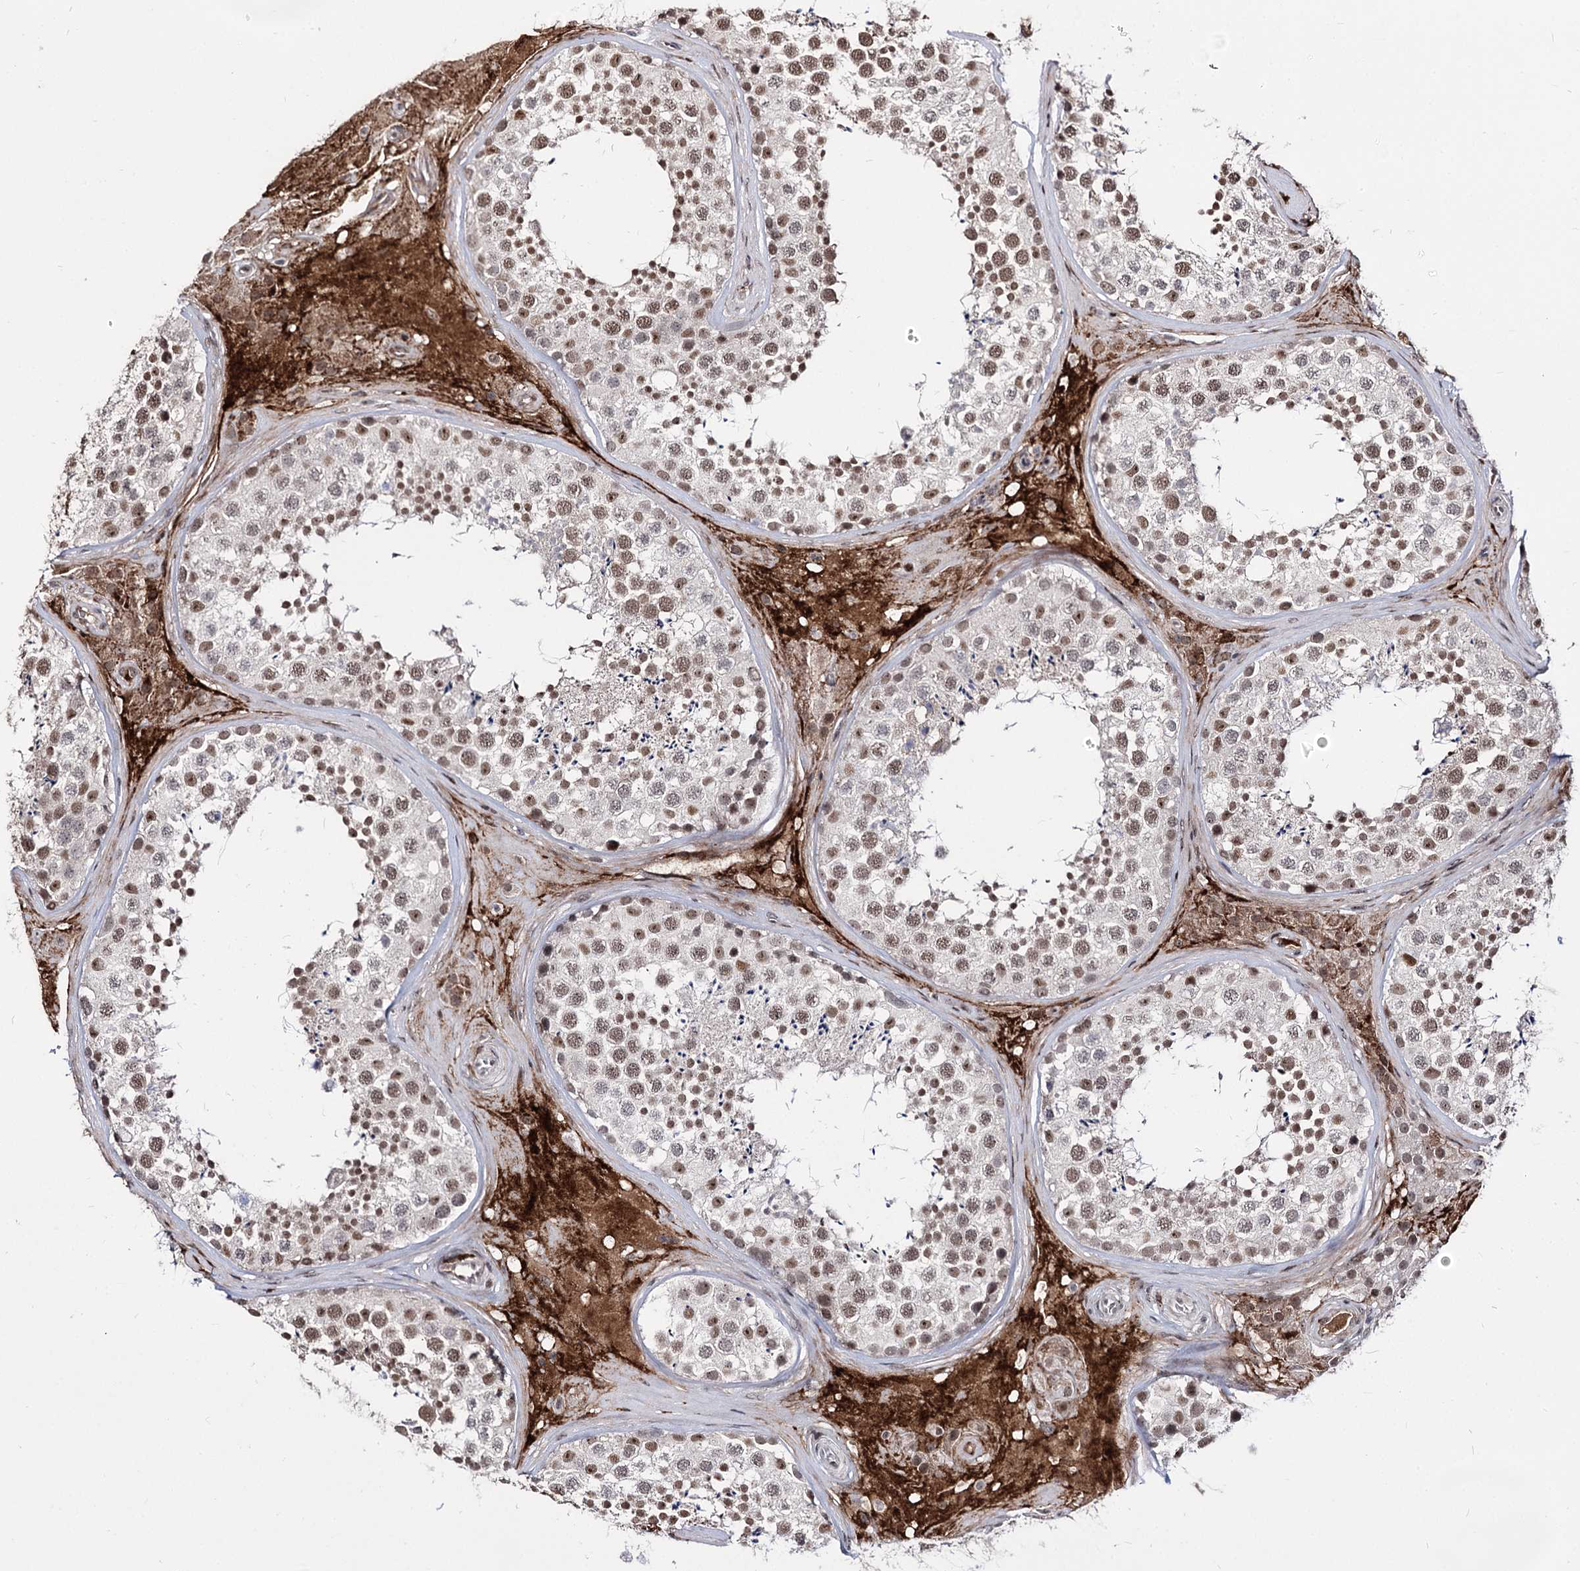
{"staining": {"intensity": "moderate", "quantity": ">75%", "location": "nuclear"}, "tissue": "testis", "cell_type": "Cells in seminiferous ducts", "image_type": "normal", "snomed": [{"axis": "morphology", "description": "Normal tissue, NOS"}, {"axis": "topography", "description": "Testis"}], "caption": "Brown immunohistochemical staining in normal human testis displays moderate nuclear expression in about >75% of cells in seminiferous ducts.", "gene": "STOX1", "patient": {"sex": "male", "age": 46}}